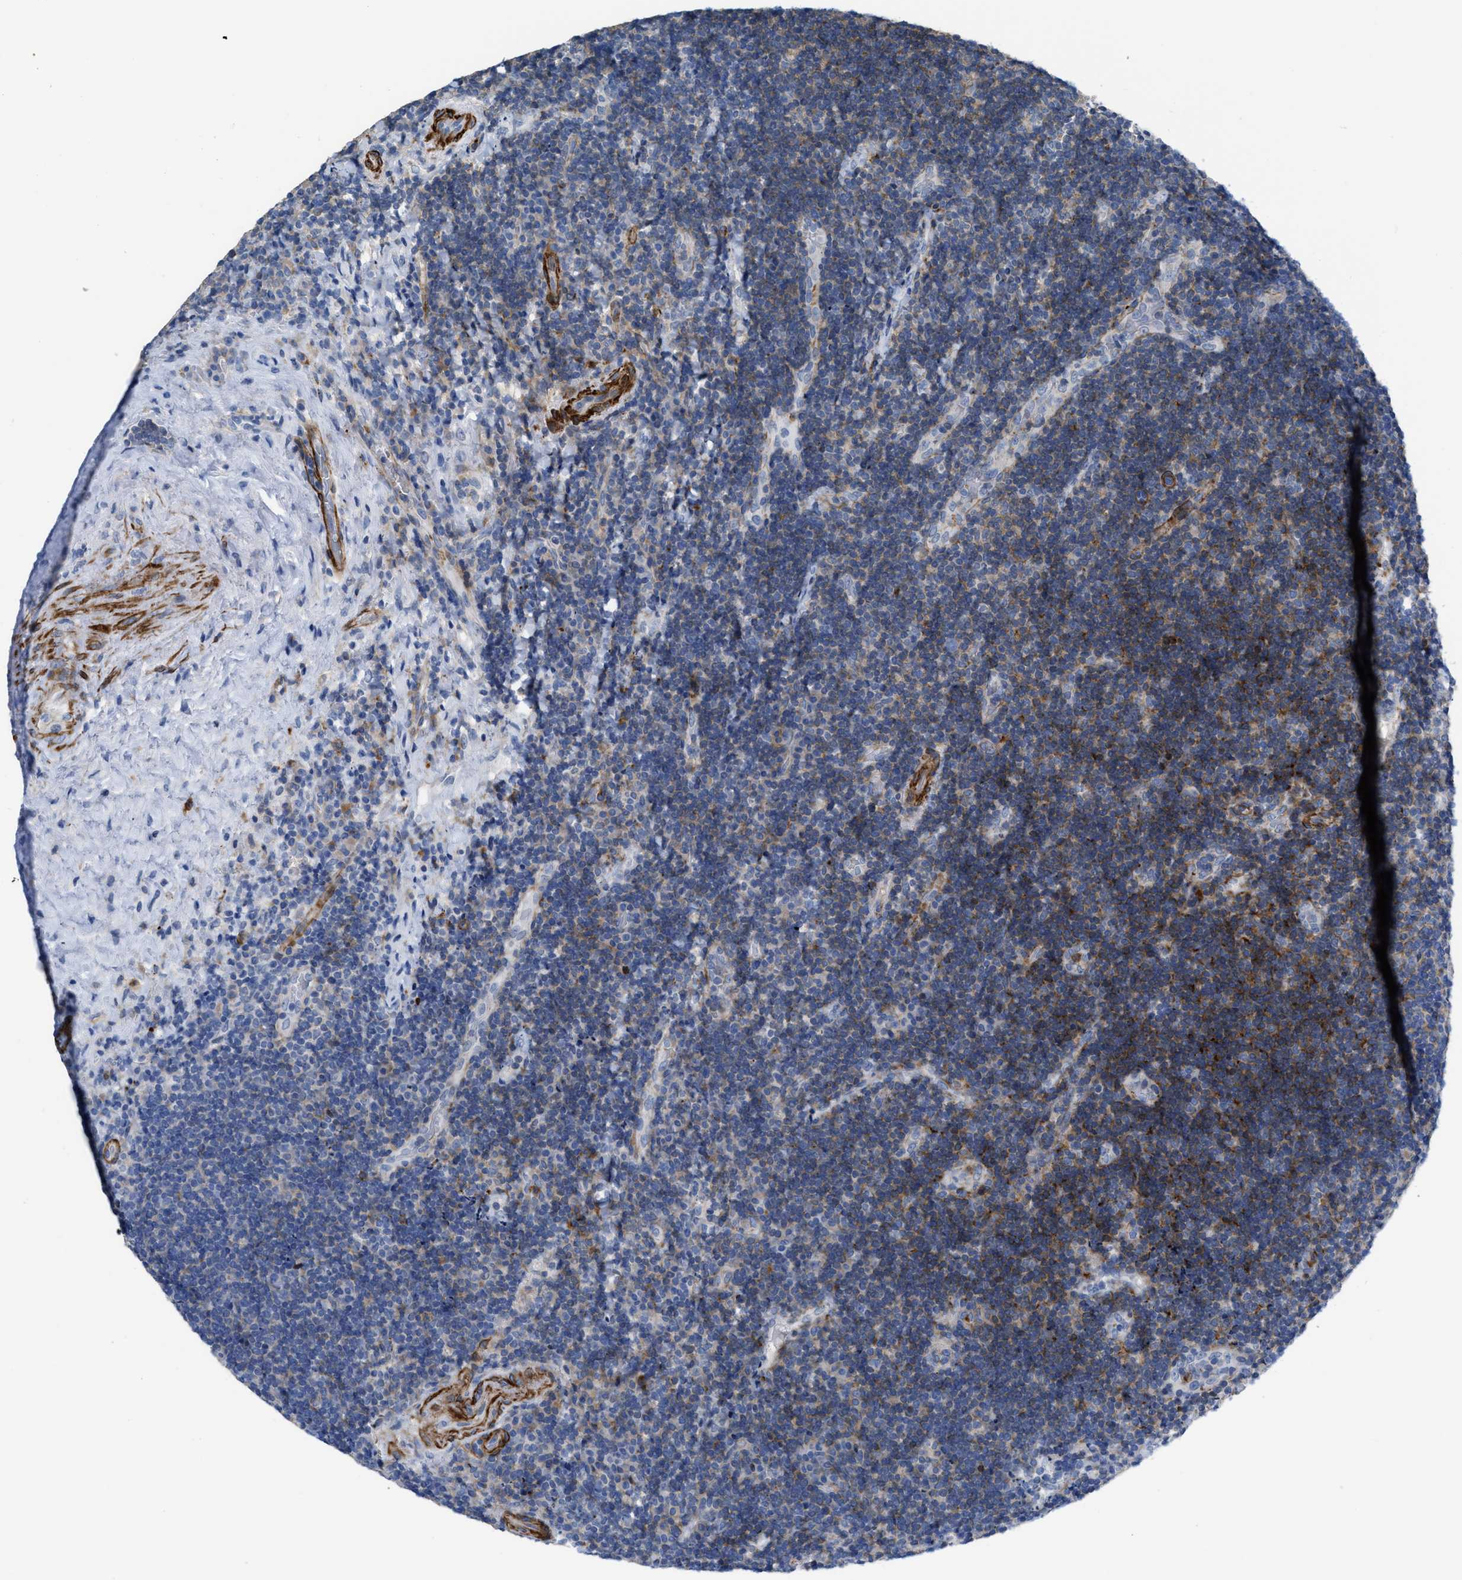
{"staining": {"intensity": "moderate", "quantity": "25%-75%", "location": "cytoplasmic/membranous"}, "tissue": "lymphoma", "cell_type": "Tumor cells", "image_type": "cancer", "snomed": [{"axis": "morphology", "description": "Malignant lymphoma, non-Hodgkin's type, High grade"}, {"axis": "topography", "description": "Tonsil"}], "caption": "Immunohistochemistry (DAB (3,3'-diaminobenzidine)) staining of malignant lymphoma, non-Hodgkin's type (high-grade) demonstrates moderate cytoplasmic/membranous protein staining in approximately 25%-75% of tumor cells.", "gene": "PRMT2", "patient": {"sex": "female", "age": 36}}